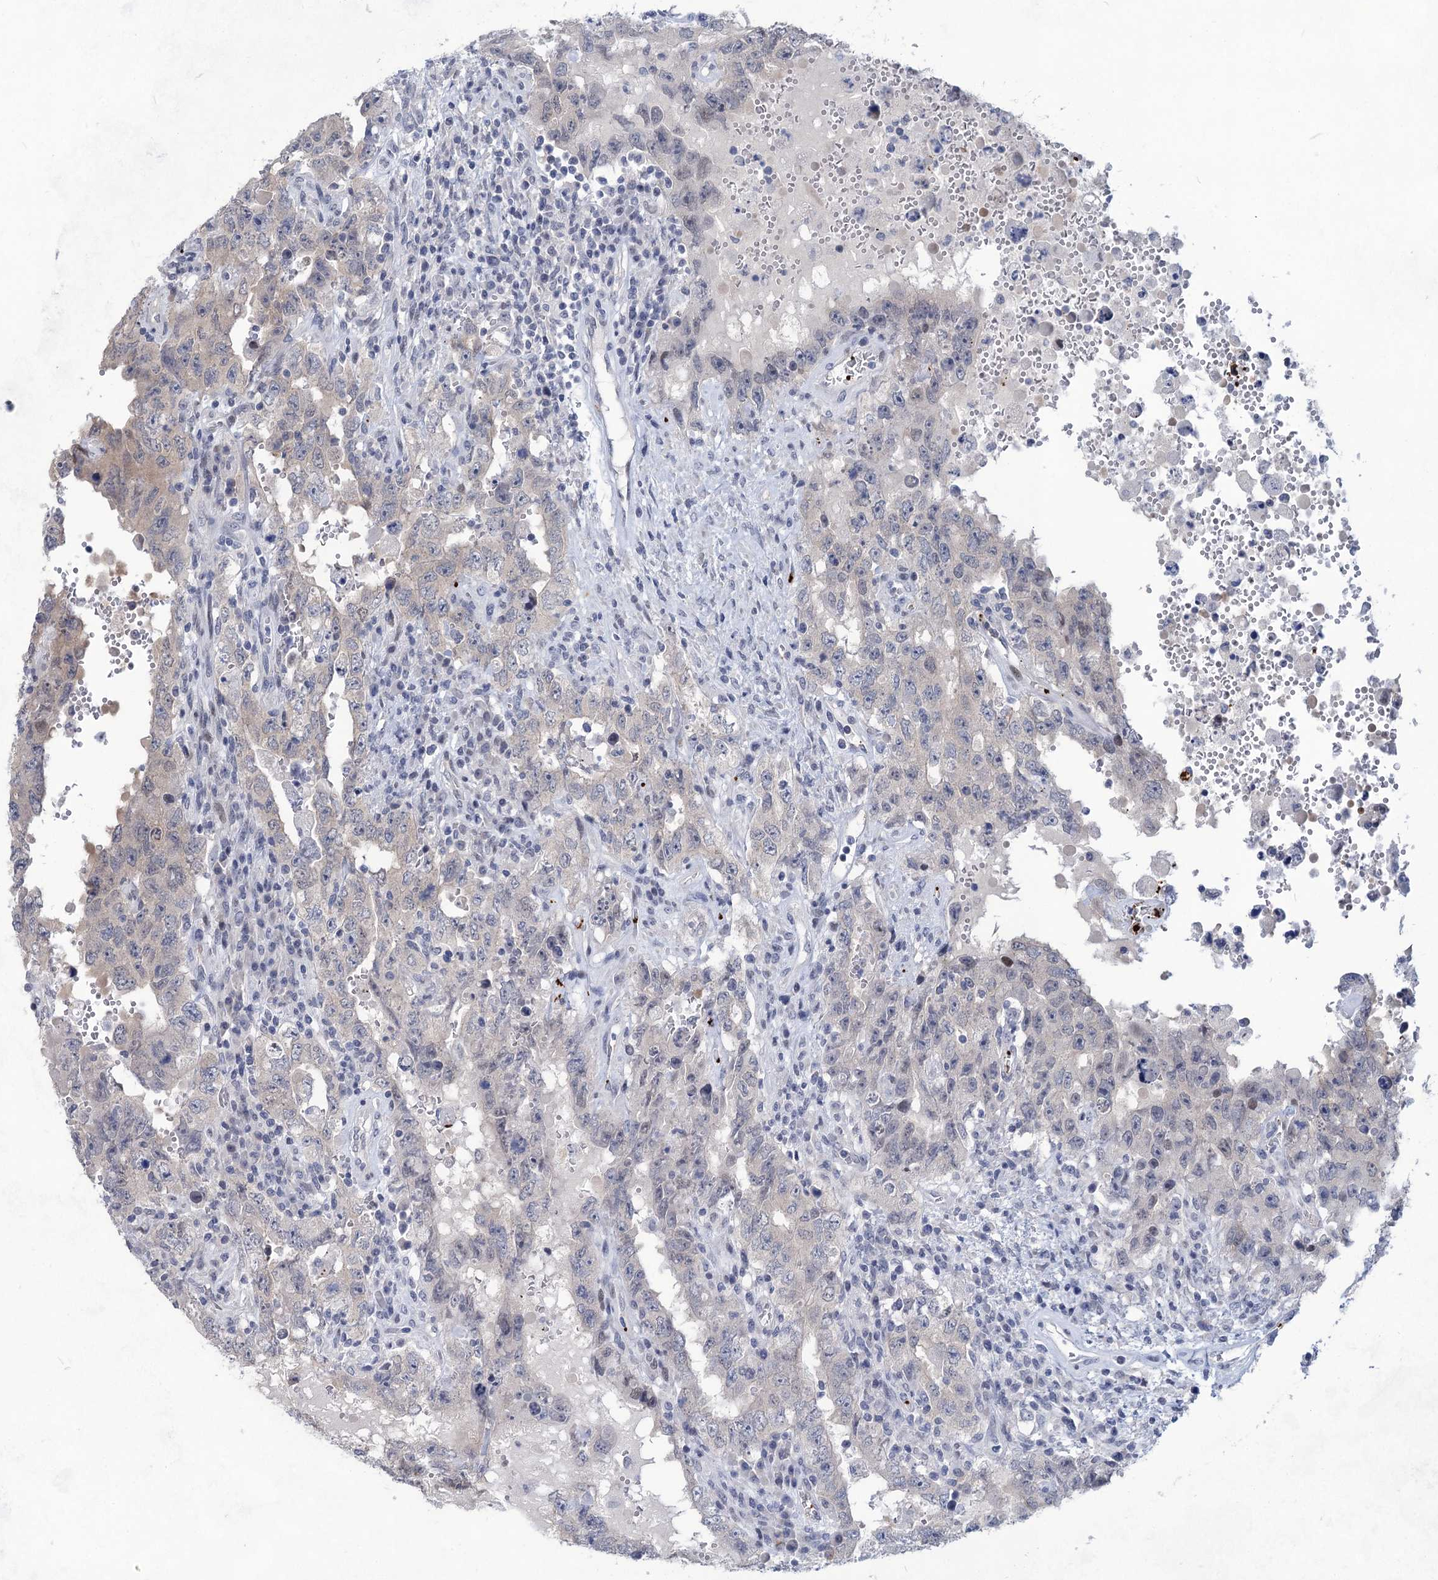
{"staining": {"intensity": "negative", "quantity": "none", "location": "none"}, "tissue": "testis cancer", "cell_type": "Tumor cells", "image_type": "cancer", "snomed": [{"axis": "morphology", "description": "Carcinoma, Embryonal, NOS"}, {"axis": "topography", "description": "Testis"}], "caption": "Testis cancer stained for a protein using IHC demonstrates no staining tumor cells.", "gene": "MON2", "patient": {"sex": "male", "age": 26}}